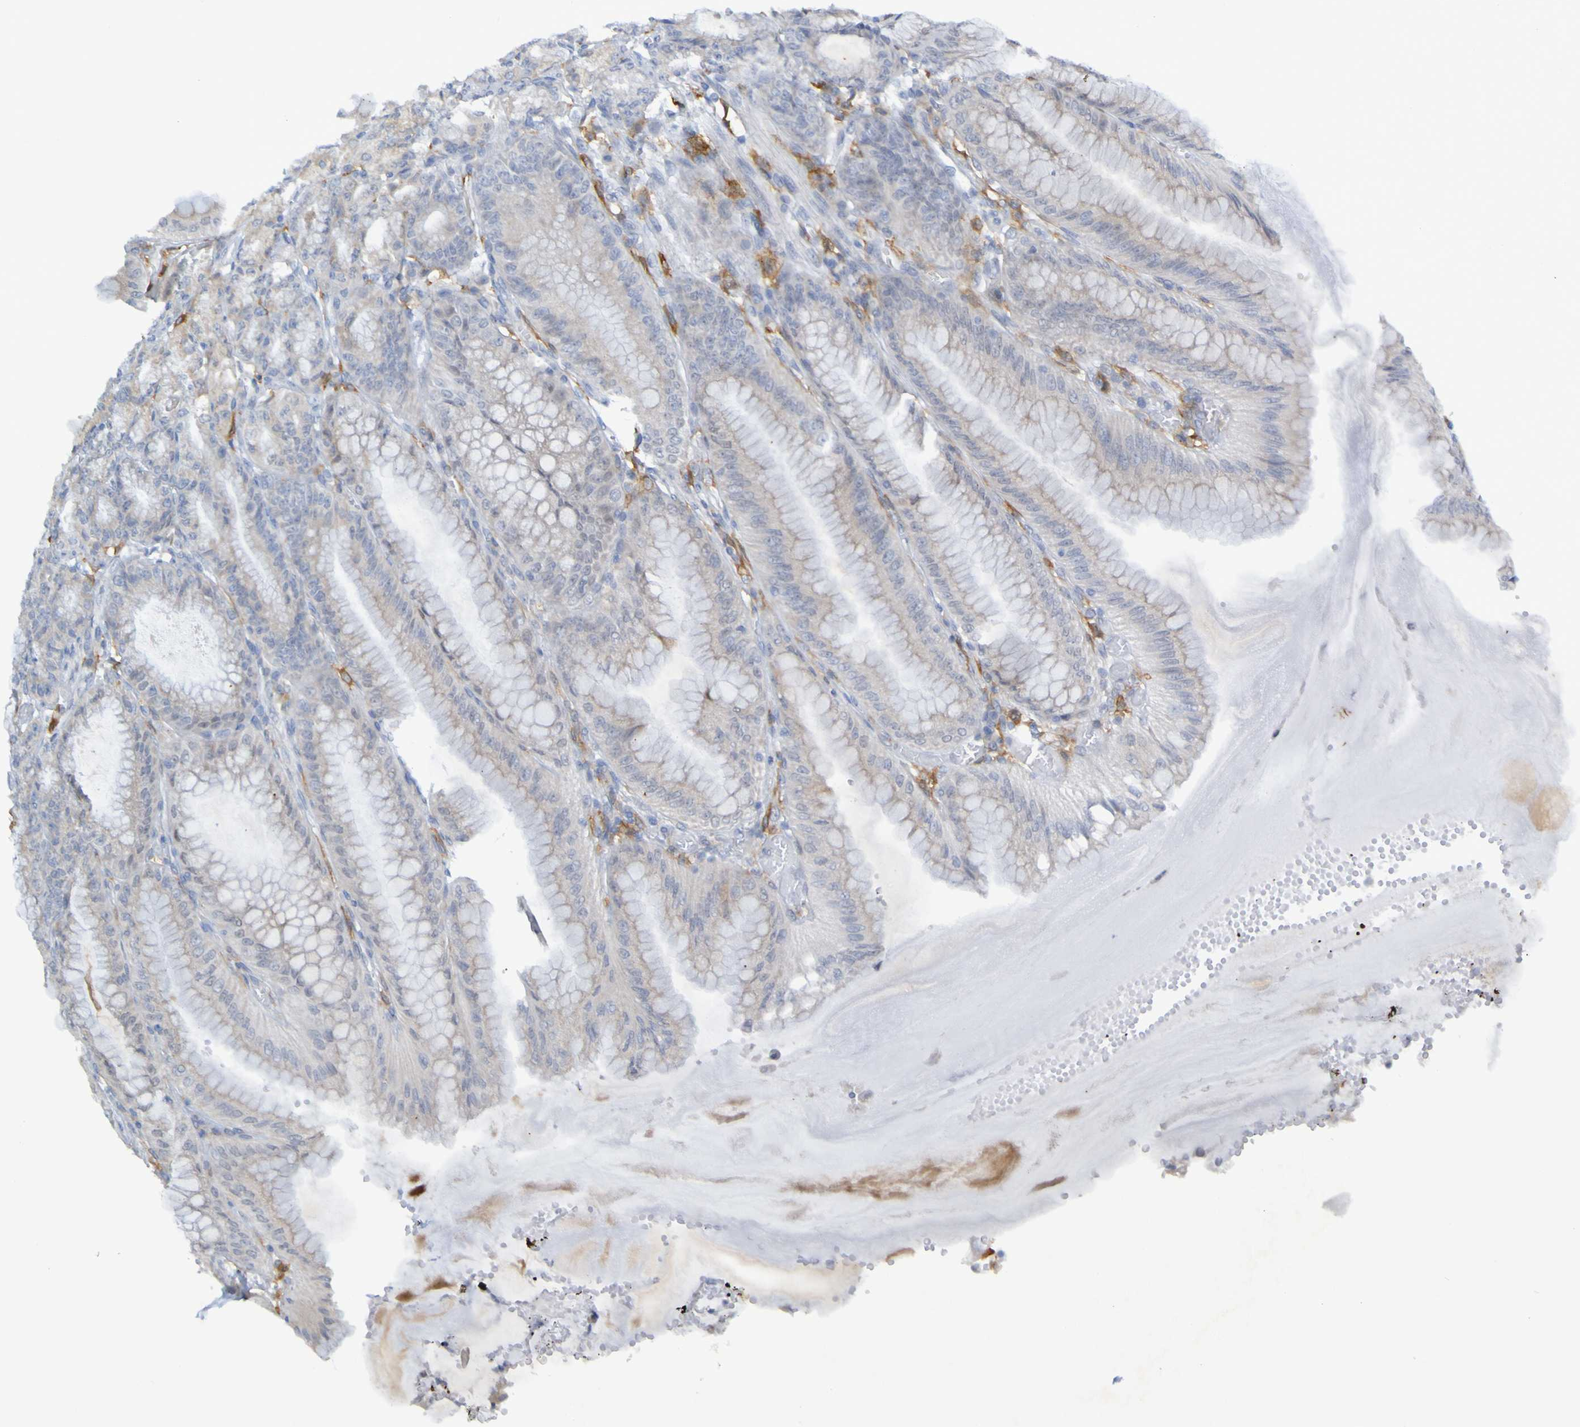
{"staining": {"intensity": "weak", "quantity": "25%-75%", "location": "cytoplasmic/membranous"}, "tissue": "stomach", "cell_type": "Glandular cells", "image_type": "normal", "snomed": [{"axis": "morphology", "description": "Normal tissue, NOS"}, {"axis": "topography", "description": "Stomach, lower"}], "caption": "Glandular cells show weak cytoplasmic/membranous positivity in about 25%-75% of cells in normal stomach.", "gene": "LILRB5", "patient": {"sex": "male", "age": 71}}